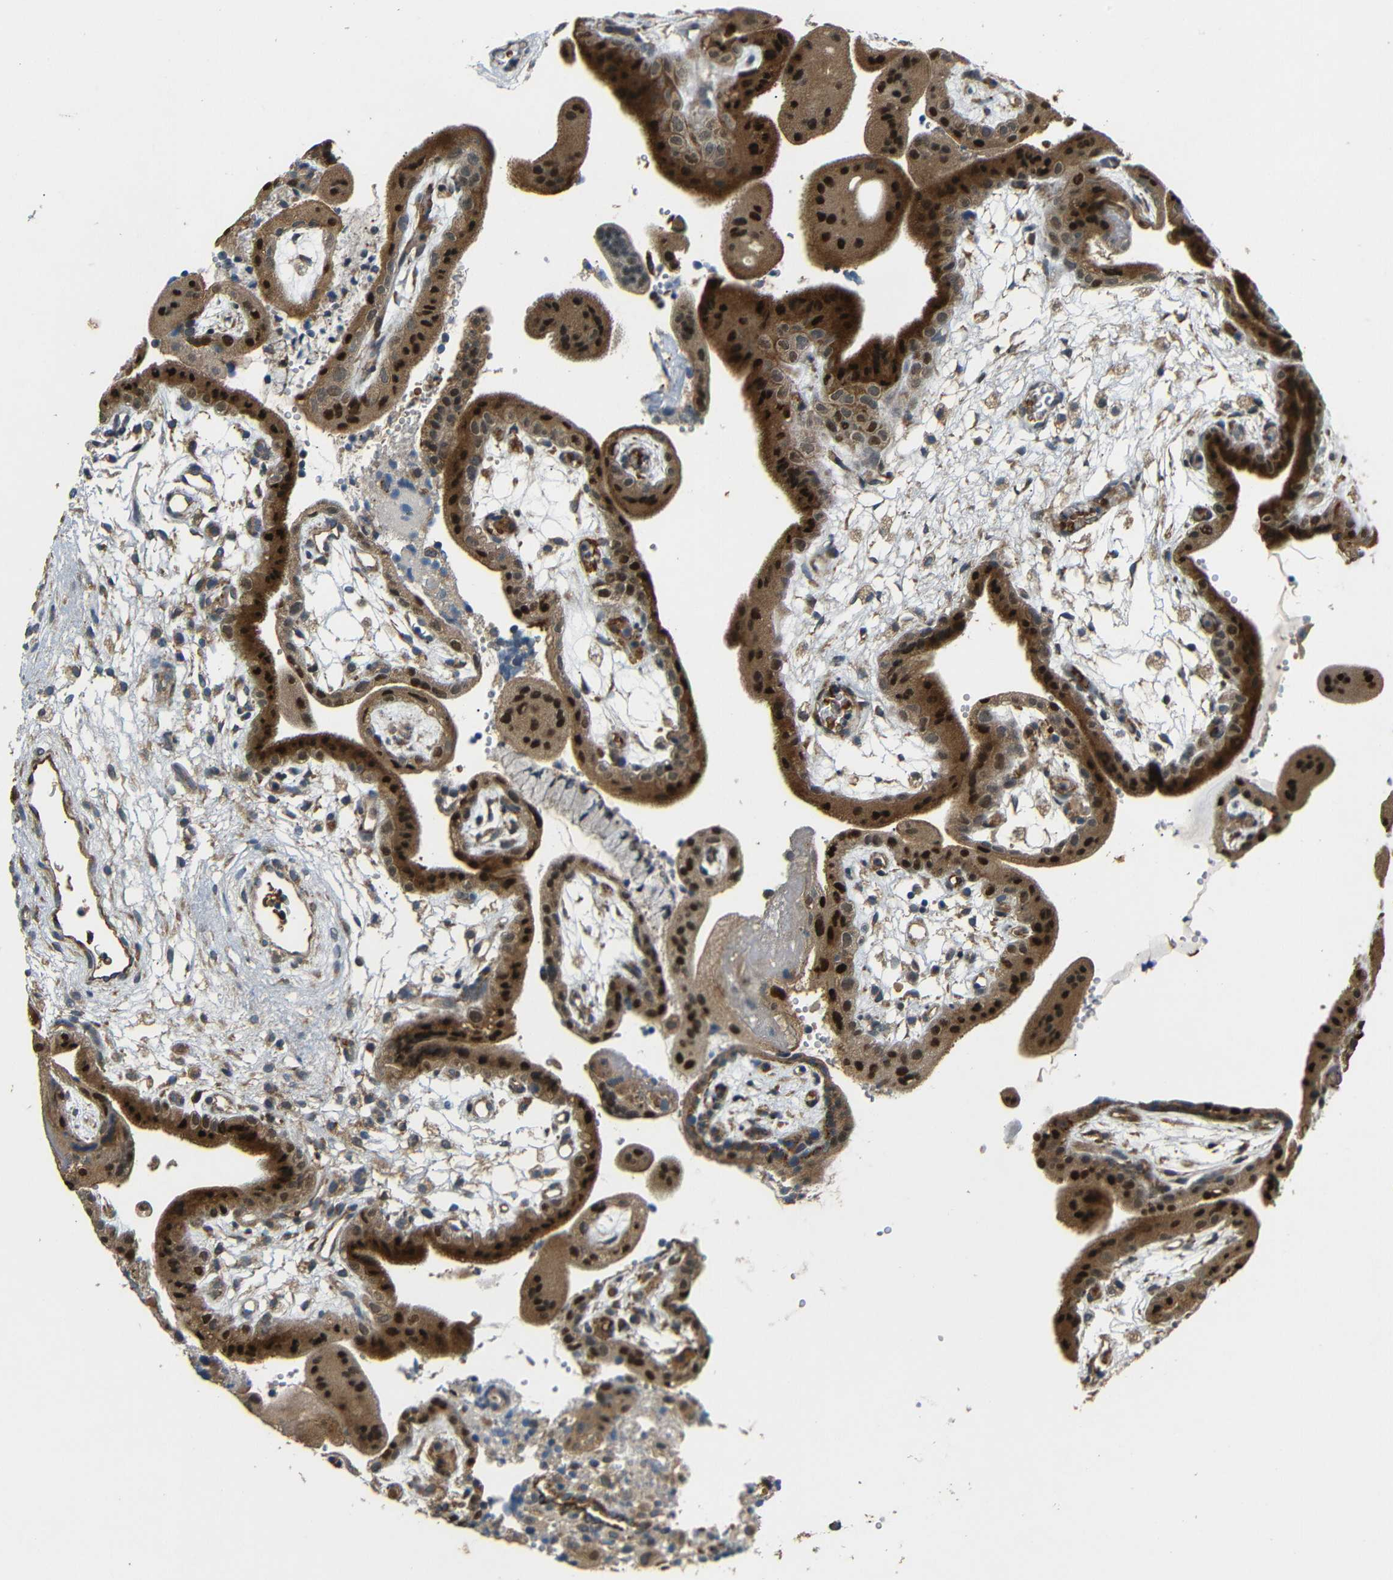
{"staining": {"intensity": "strong", "quantity": ">75%", "location": "cytoplasmic/membranous,nuclear"}, "tissue": "placenta", "cell_type": "Trophoblastic cells", "image_type": "normal", "snomed": [{"axis": "morphology", "description": "Normal tissue, NOS"}, {"axis": "topography", "description": "Placenta"}], "caption": "Protein expression analysis of benign placenta exhibits strong cytoplasmic/membranous,nuclear expression in about >75% of trophoblastic cells. Nuclei are stained in blue.", "gene": "ATP7A", "patient": {"sex": "female", "age": 18}}